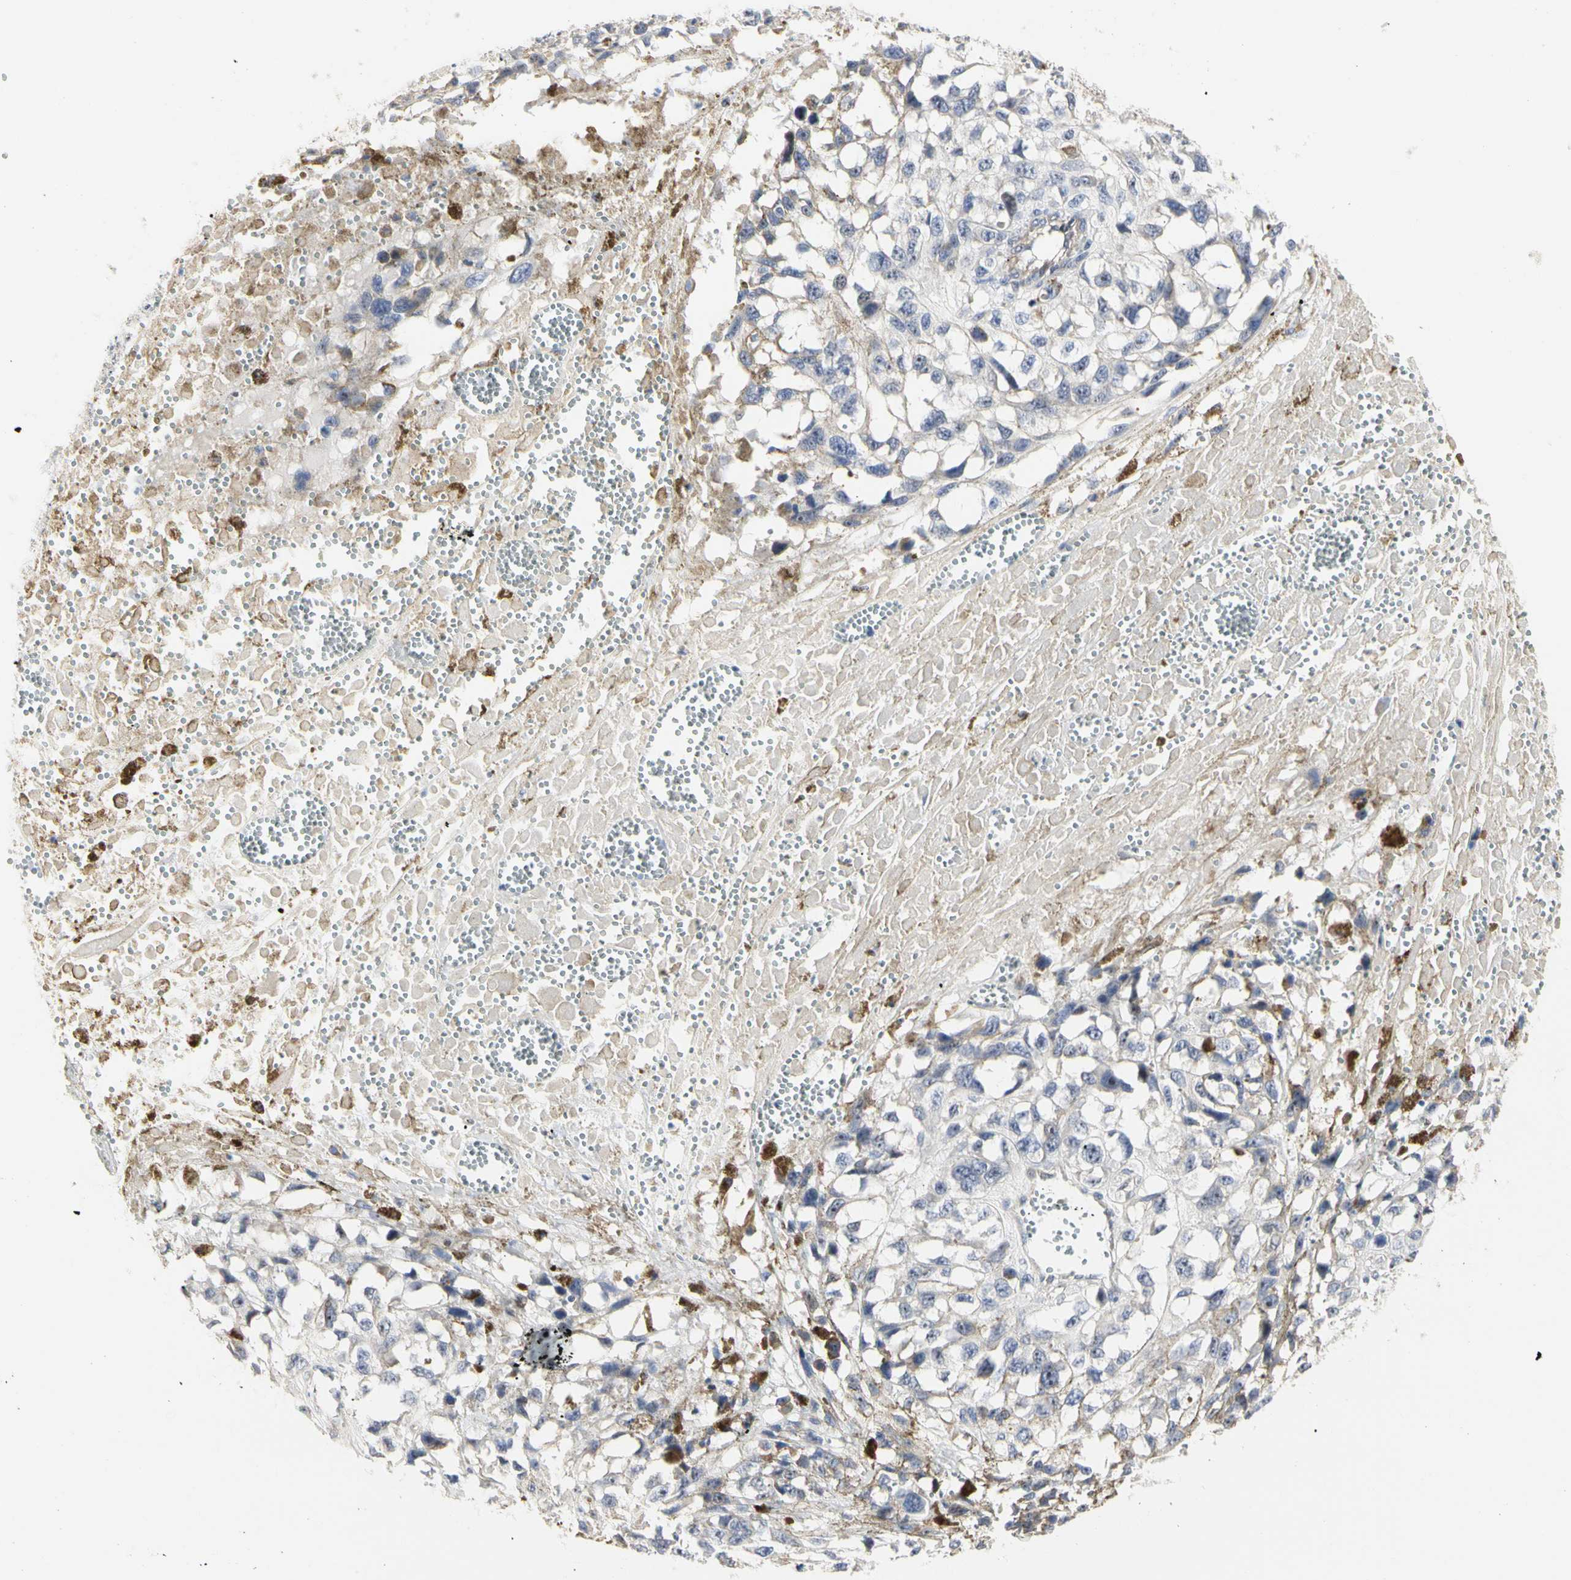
{"staining": {"intensity": "weak", "quantity": "<25%", "location": "cytoplasmic/membranous"}, "tissue": "melanoma", "cell_type": "Tumor cells", "image_type": "cancer", "snomed": [{"axis": "morphology", "description": "Malignant melanoma, Metastatic site"}, {"axis": "topography", "description": "Lymph node"}], "caption": "Micrograph shows no protein positivity in tumor cells of melanoma tissue.", "gene": "SHANK2", "patient": {"sex": "male", "age": 59}}